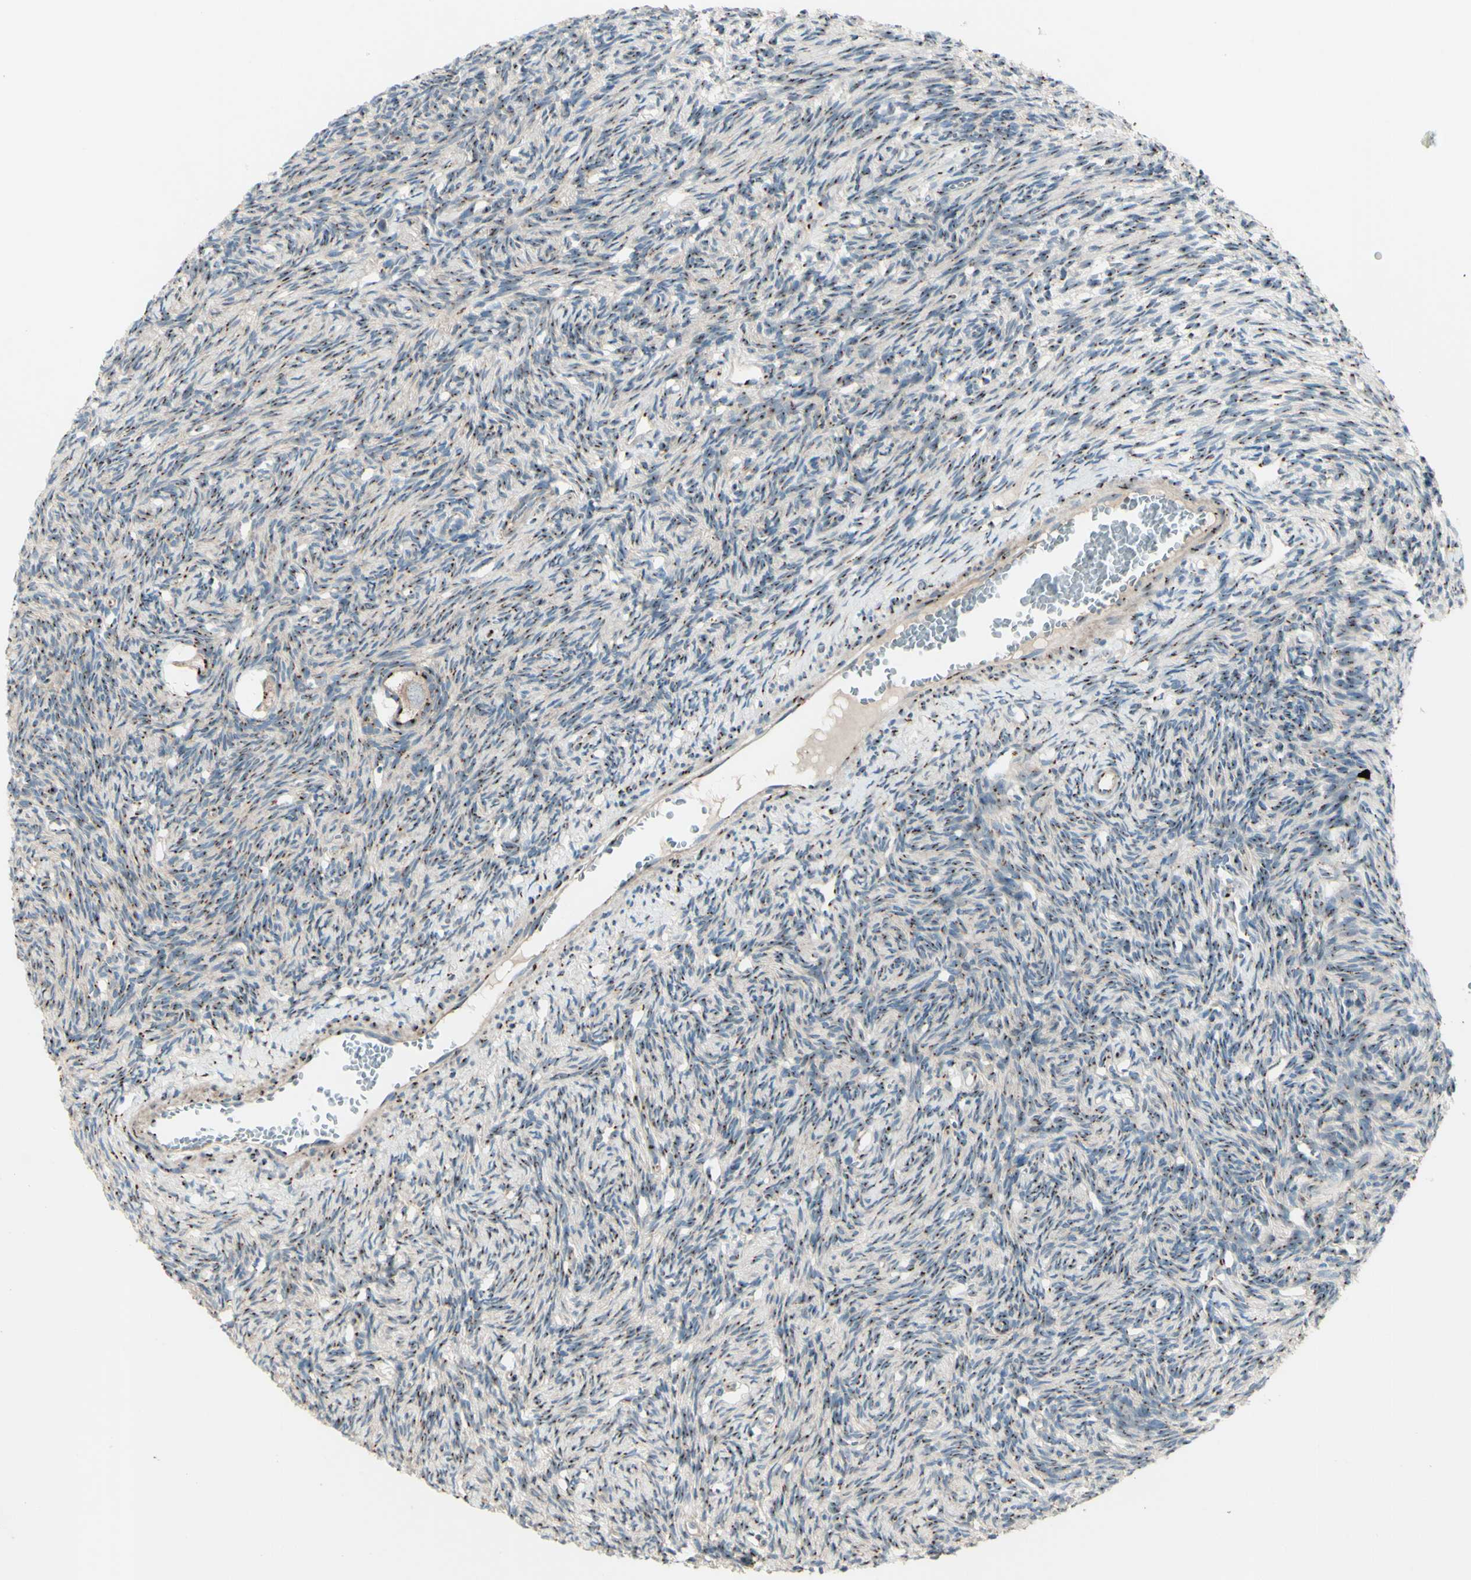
{"staining": {"intensity": "moderate", "quantity": ">75%", "location": "cytoplasmic/membranous"}, "tissue": "ovary", "cell_type": "Follicle cells", "image_type": "normal", "snomed": [{"axis": "morphology", "description": "Normal tissue, NOS"}, {"axis": "topography", "description": "Ovary"}], "caption": "DAB (3,3'-diaminobenzidine) immunohistochemical staining of normal ovary reveals moderate cytoplasmic/membranous protein expression in about >75% of follicle cells. (Brightfield microscopy of DAB IHC at high magnification).", "gene": "BPNT2", "patient": {"sex": "female", "age": 33}}